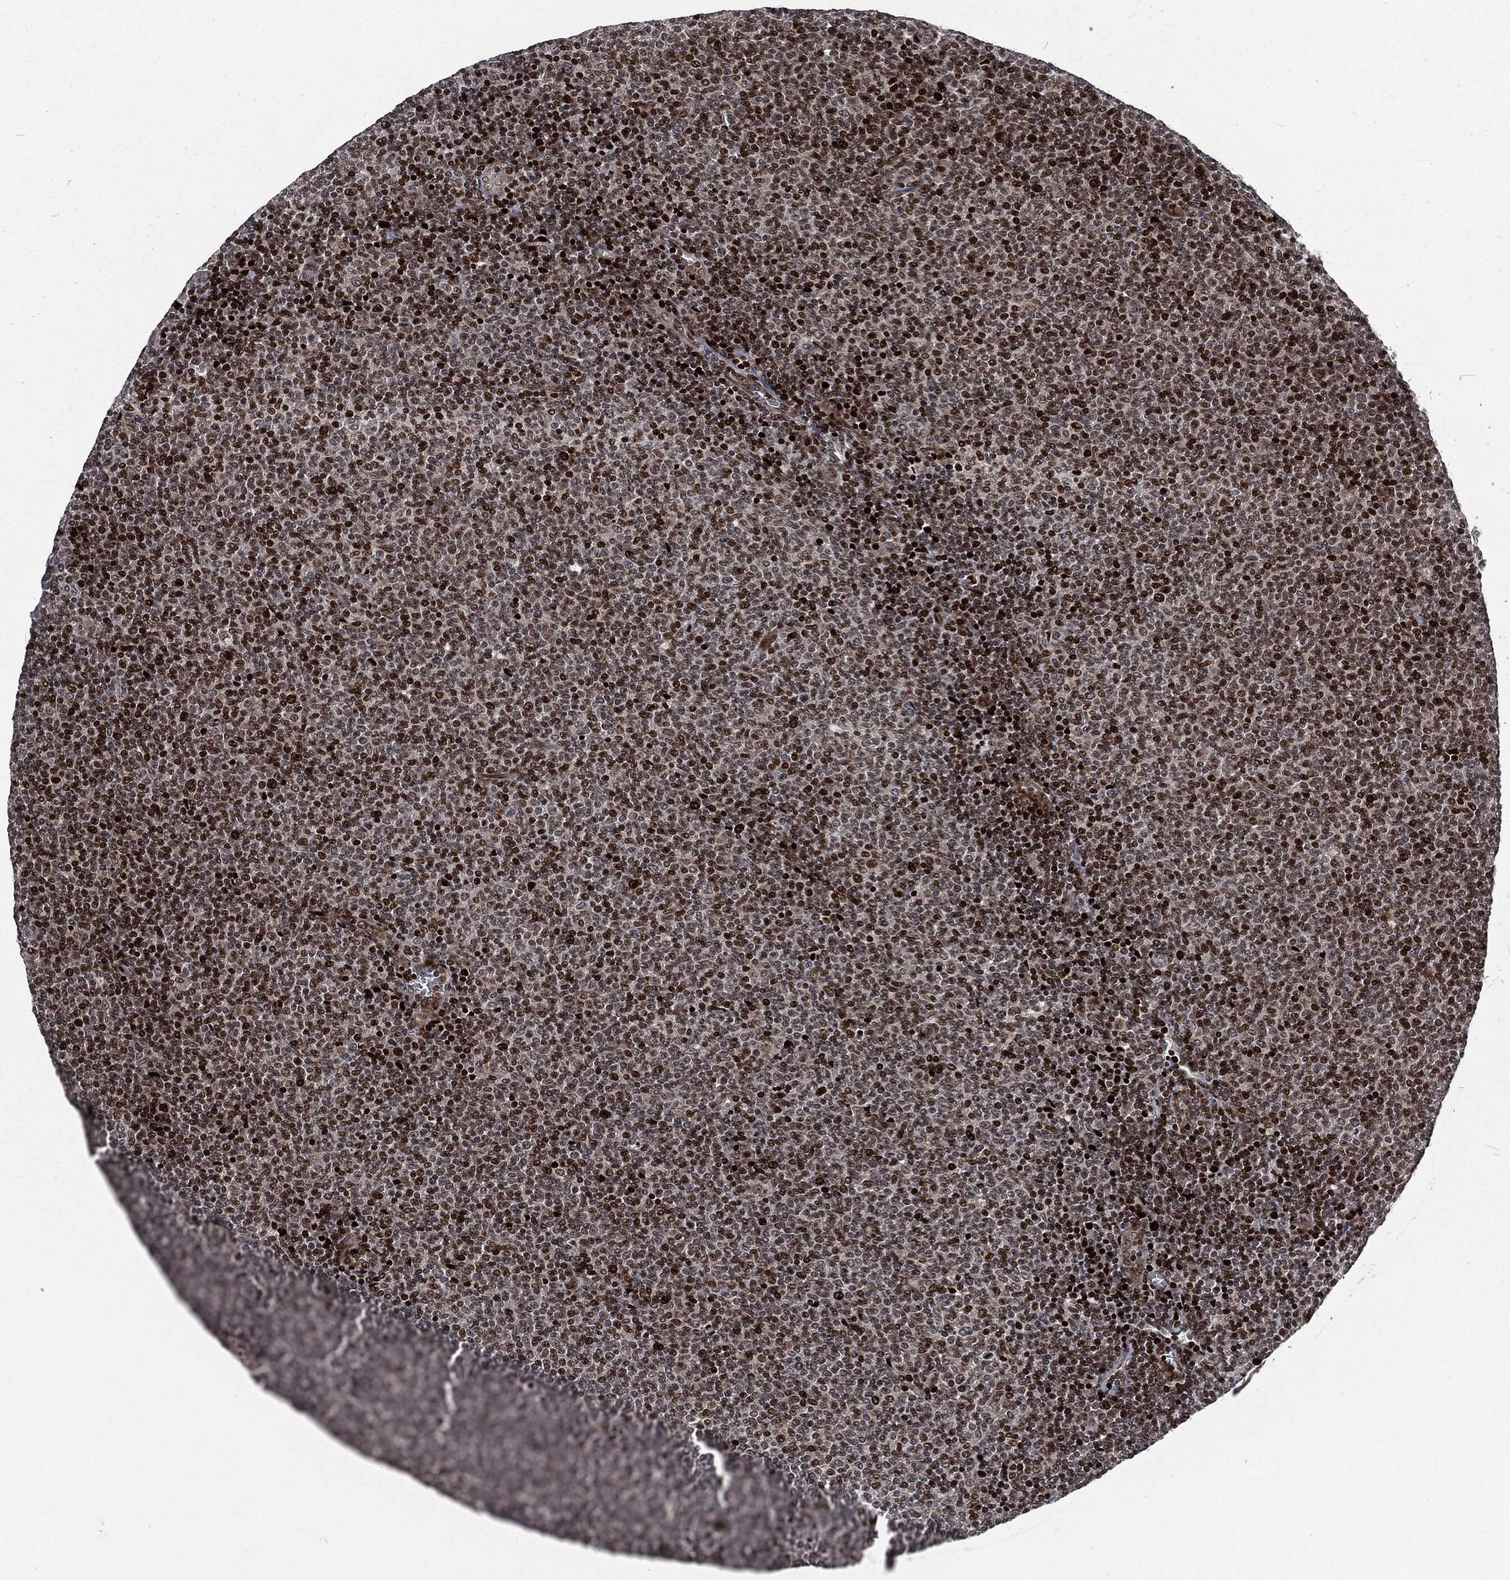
{"staining": {"intensity": "strong", "quantity": "25%-75%", "location": "nuclear"}, "tissue": "lymphoma", "cell_type": "Tumor cells", "image_type": "cancer", "snomed": [{"axis": "morphology", "description": "Malignant lymphoma, non-Hodgkin's type, Low grade"}, {"axis": "topography", "description": "Lymph node"}], "caption": "Brown immunohistochemical staining in low-grade malignant lymphoma, non-Hodgkin's type reveals strong nuclear staining in about 25%-75% of tumor cells.", "gene": "EGFR", "patient": {"sex": "male", "age": 52}}